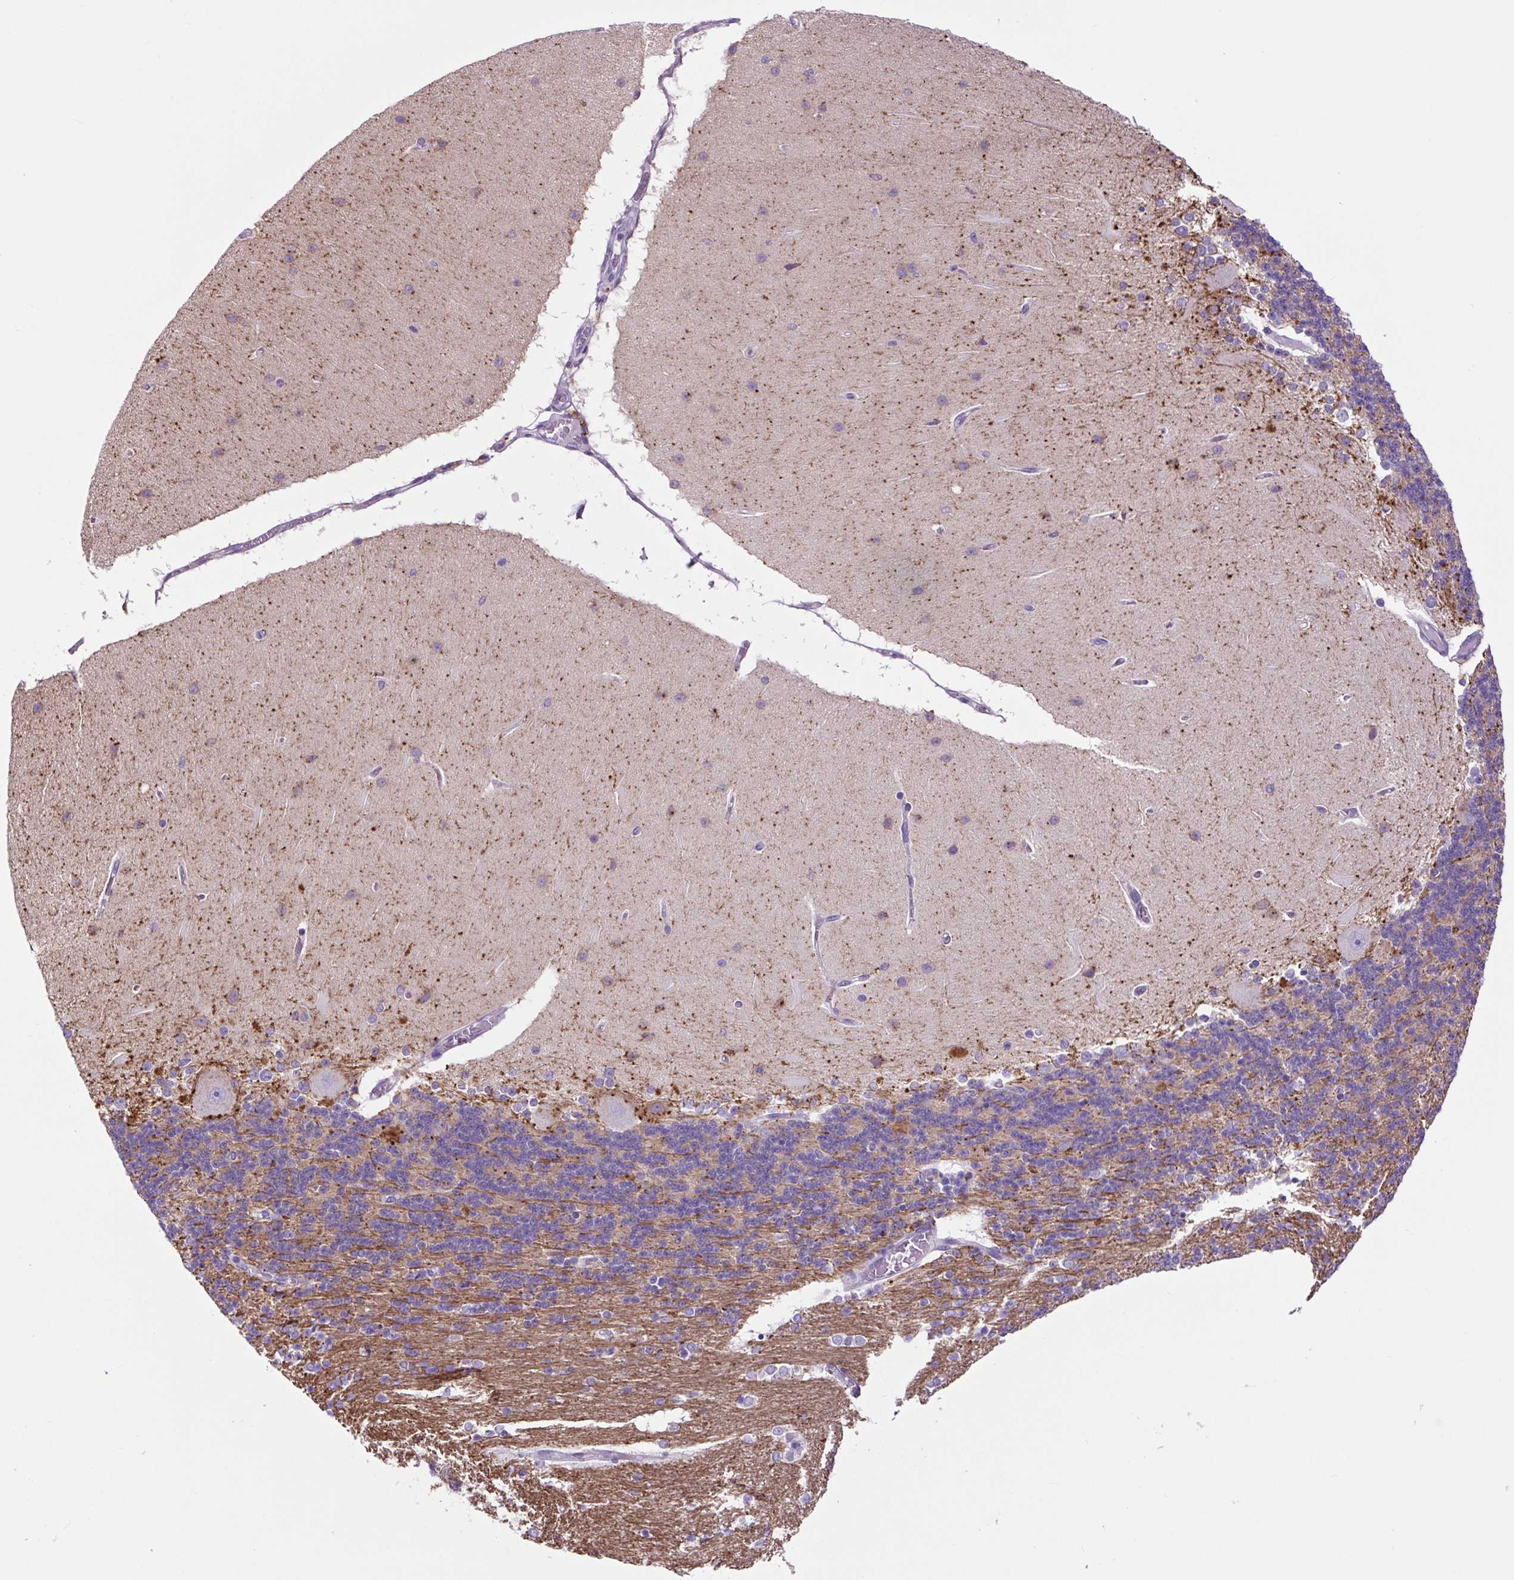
{"staining": {"intensity": "negative", "quantity": "none", "location": "none"}, "tissue": "cerebellum", "cell_type": "Cells in granular layer", "image_type": "normal", "snomed": [{"axis": "morphology", "description": "Normal tissue, NOS"}, {"axis": "topography", "description": "Cerebellum"}], "caption": "Immunohistochemistry (IHC) image of unremarkable human cerebellum stained for a protein (brown), which reveals no staining in cells in granular layer.", "gene": "LCN10", "patient": {"sex": "female", "age": 54}}